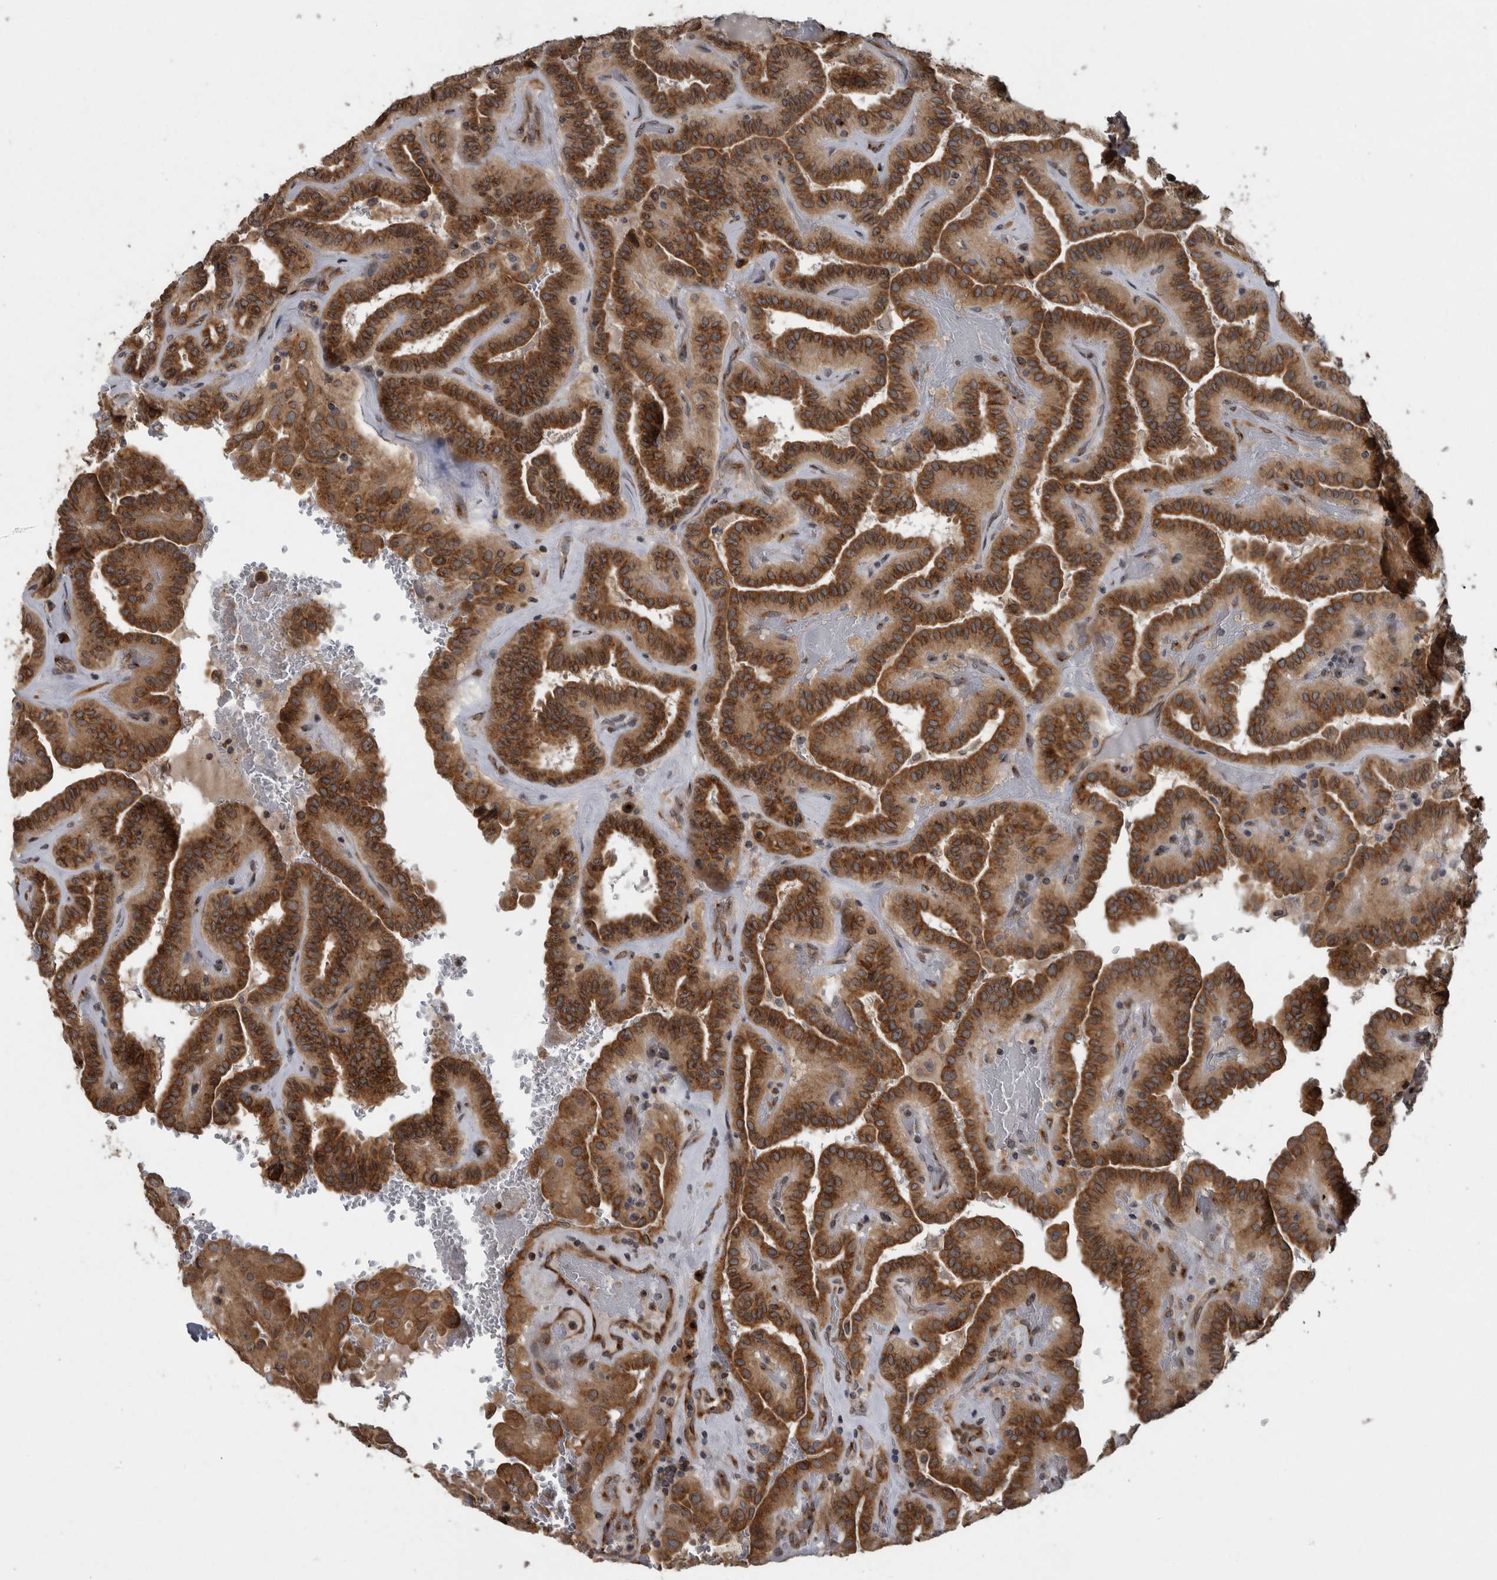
{"staining": {"intensity": "strong", "quantity": ">75%", "location": "cytoplasmic/membranous"}, "tissue": "thyroid cancer", "cell_type": "Tumor cells", "image_type": "cancer", "snomed": [{"axis": "morphology", "description": "Papillary adenocarcinoma, NOS"}, {"axis": "topography", "description": "Thyroid gland"}], "caption": "About >75% of tumor cells in human thyroid papillary adenocarcinoma exhibit strong cytoplasmic/membranous protein expression as visualized by brown immunohistochemical staining.", "gene": "LMAN2L", "patient": {"sex": "male", "age": 77}}